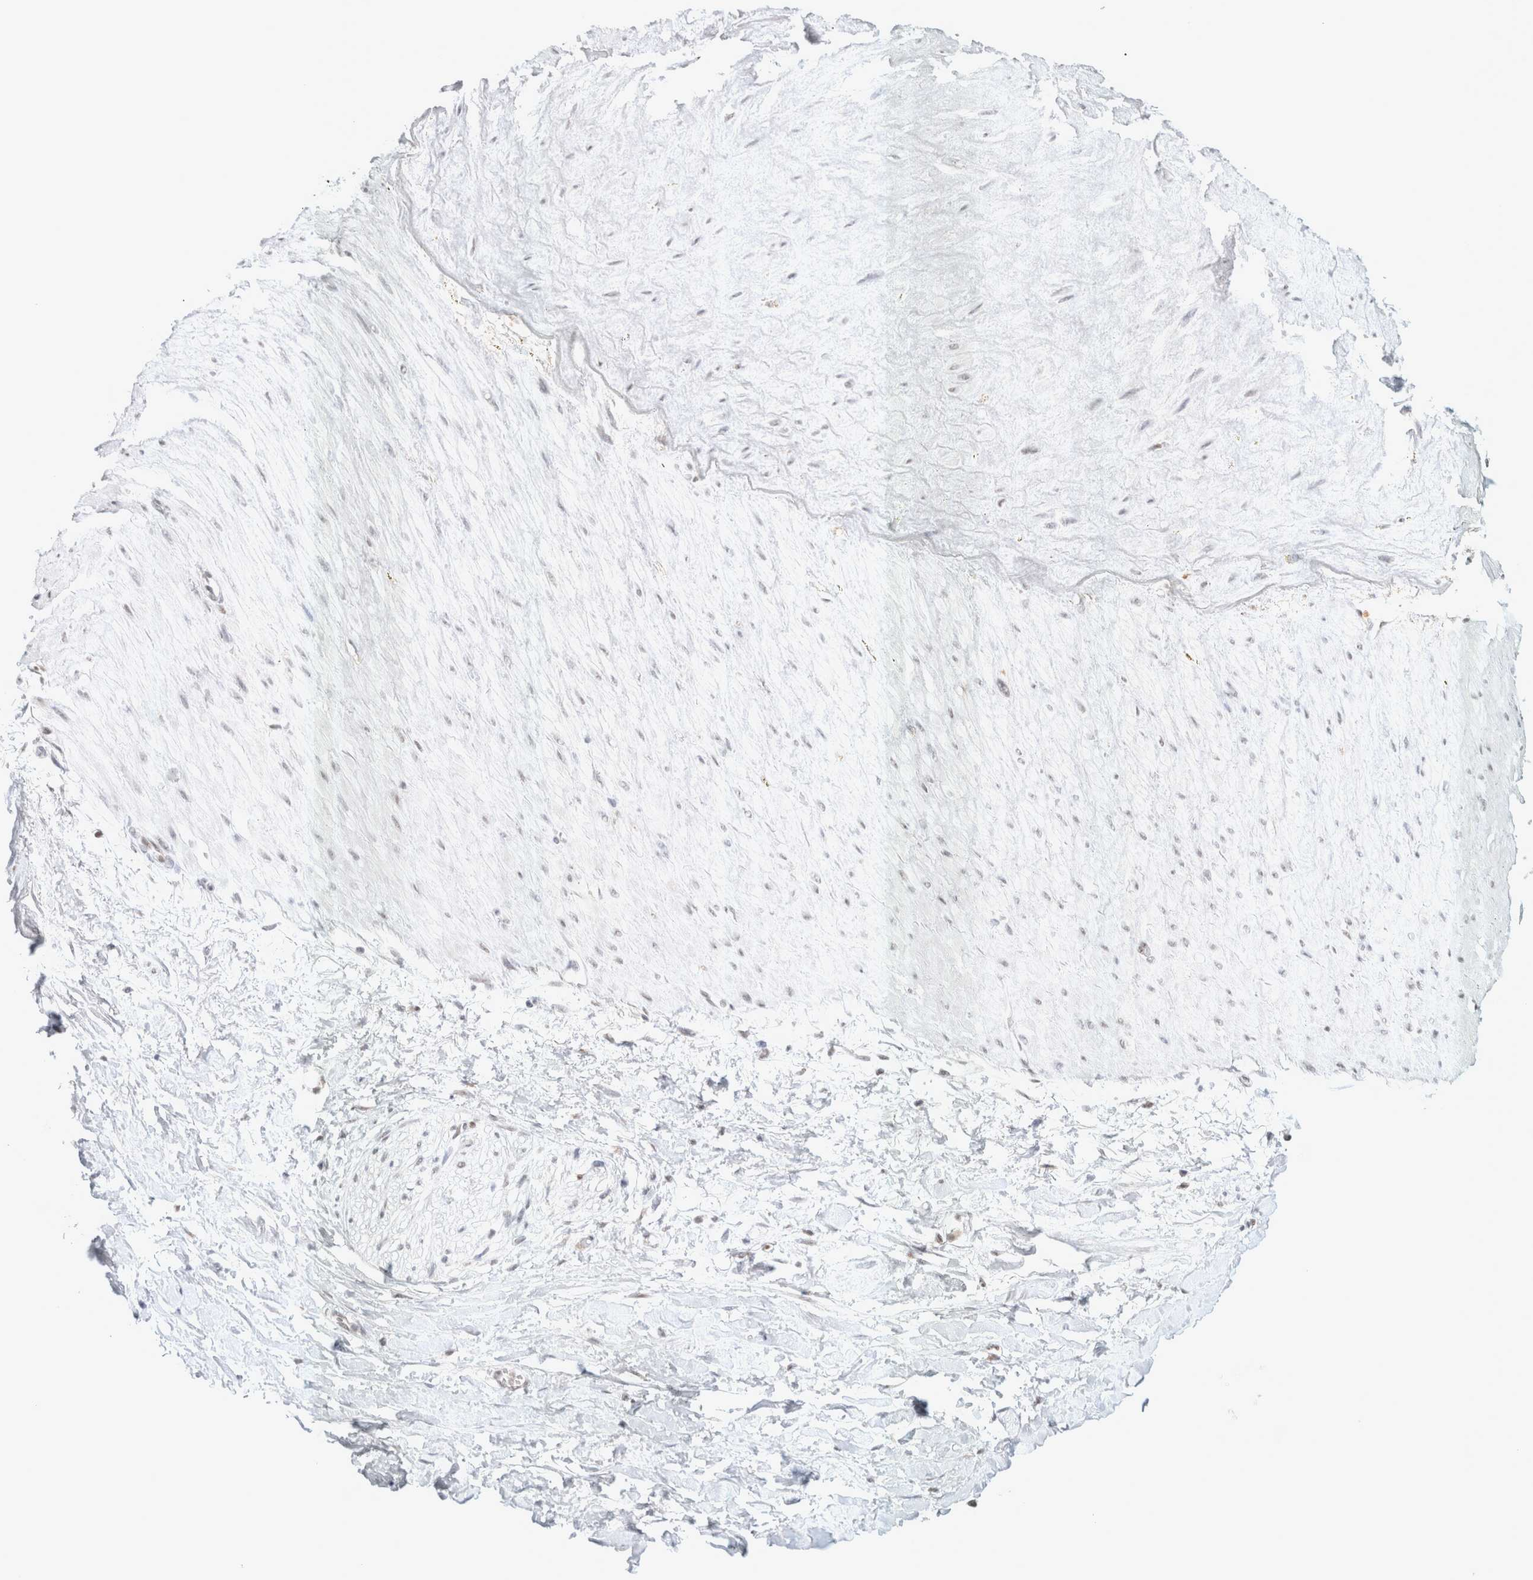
{"staining": {"intensity": "negative", "quantity": "none", "location": "none"}, "tissue": "adipose tissue", "cell_type": "Adipocytes", "image_type": "normal", "snomed": [{"axis": "morphology", "description": "Normal tissue, NOS"}, {"axis": "topography", "description": "Soft tissue"}], "caption": "Immunohistochemistry (IHC) image of benign adipose tissue: adipose tissue stained with DAB (3,3'-diaminobenzidine) shows no significant protein positivity in adipocytes. Brightfield microscopy of immunohistochemistry (IHC) stained with DAB (3,3'-diaminobenzidine) (brown) and hematoxylin (blue), captured at high magnification.", "gene": "TRMT12", "patient": {"sex": "male", "age": 72}}